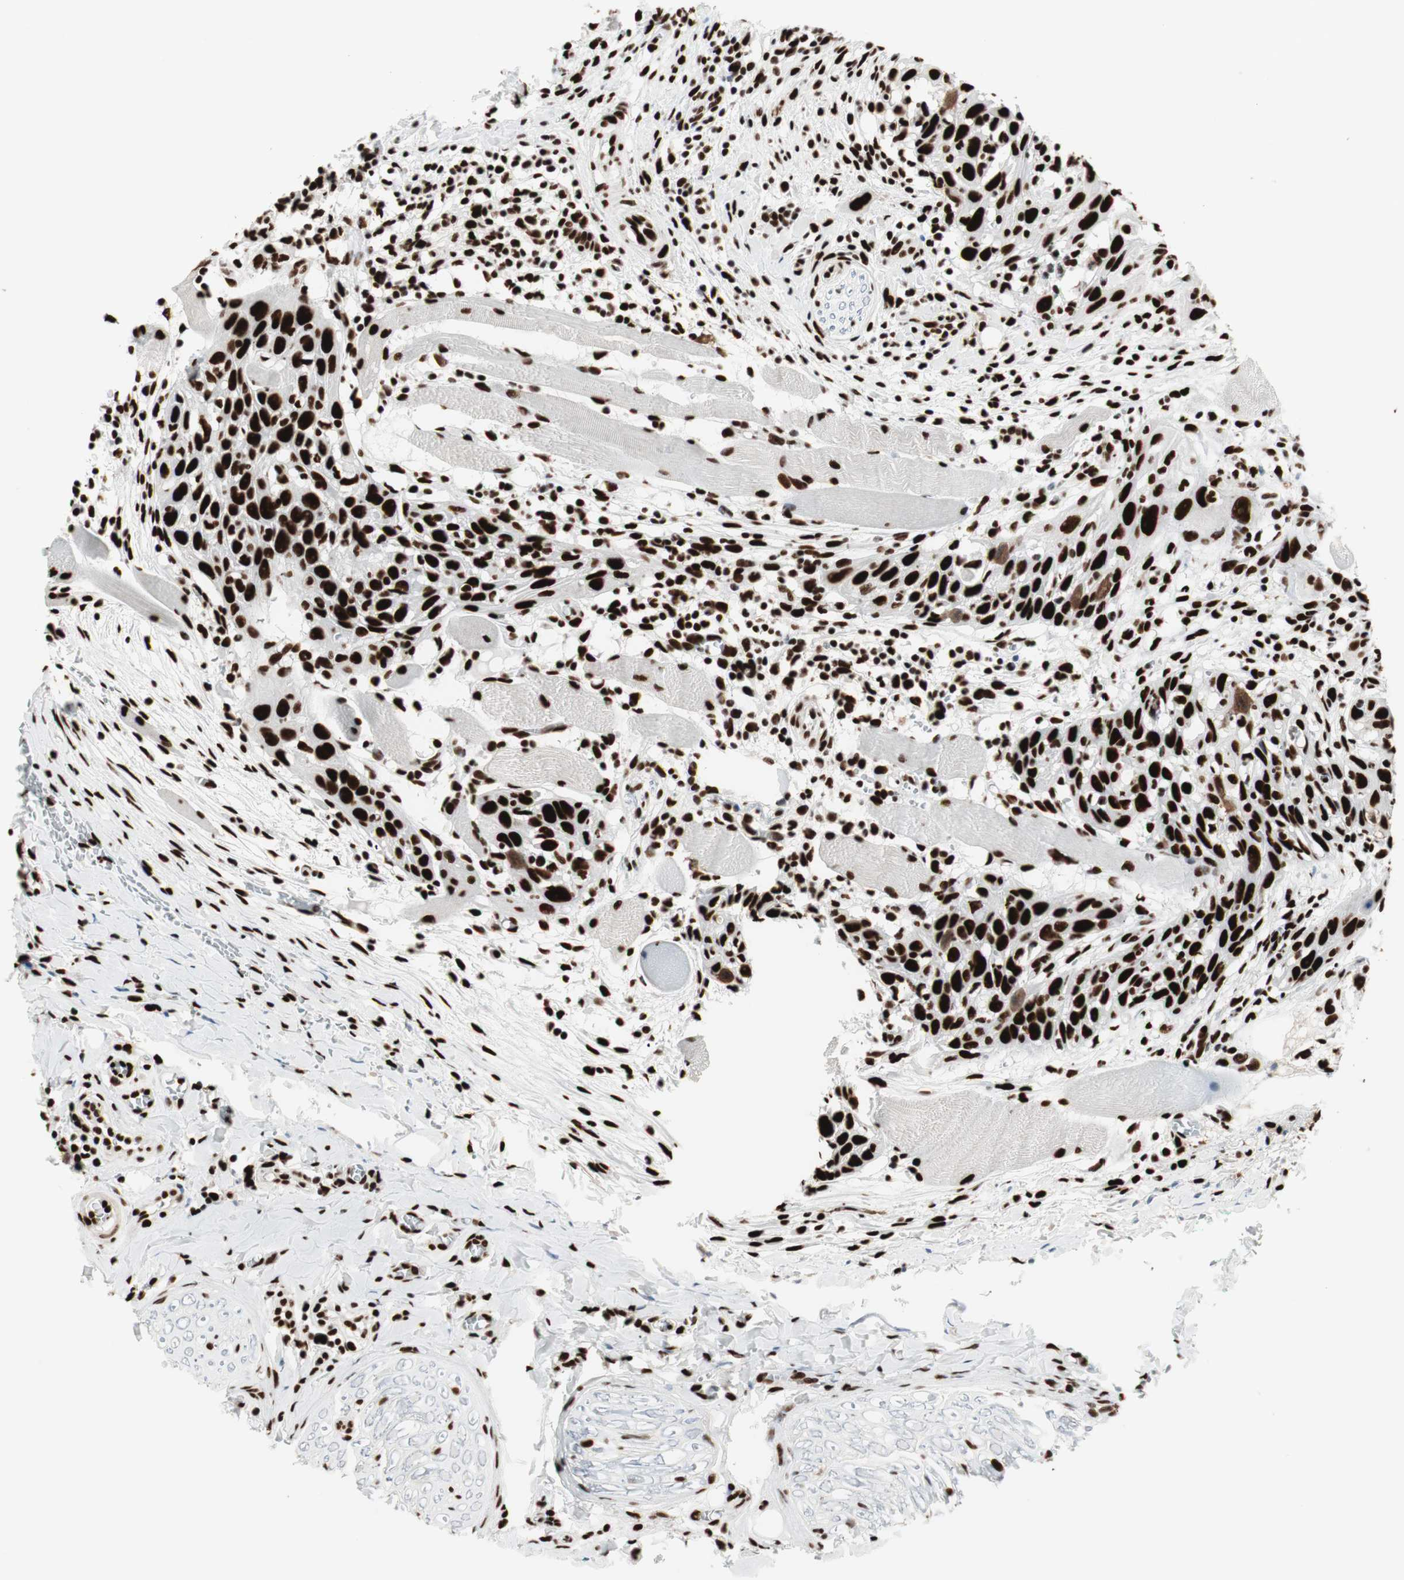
{"staining": {"intensity": "strong", "quantity": ">75%", "location": "nuclear"}, "tissue": "head and neck cancer", "cell_type": "Tumor cells", "image_type": "cancer", "snomed": [{"axis": "morphology", "description": "Normal tissue, NOS"}, {"axis": "morphology", "description": "Squamous cell carcinoma, NOS"}, {"axis": "topography", "description": "Oral tissue"}, {"axis": "topography", "description": "Head-Neck"}], "caption": "Strong nuclear expression for a protein is present in about >75% of tumor cells of head and neck squamous cell carcinoma using immunohistochemistry (IHC).", "gene": "PSME3", "patient": {"sex": "female", "age": 50}}